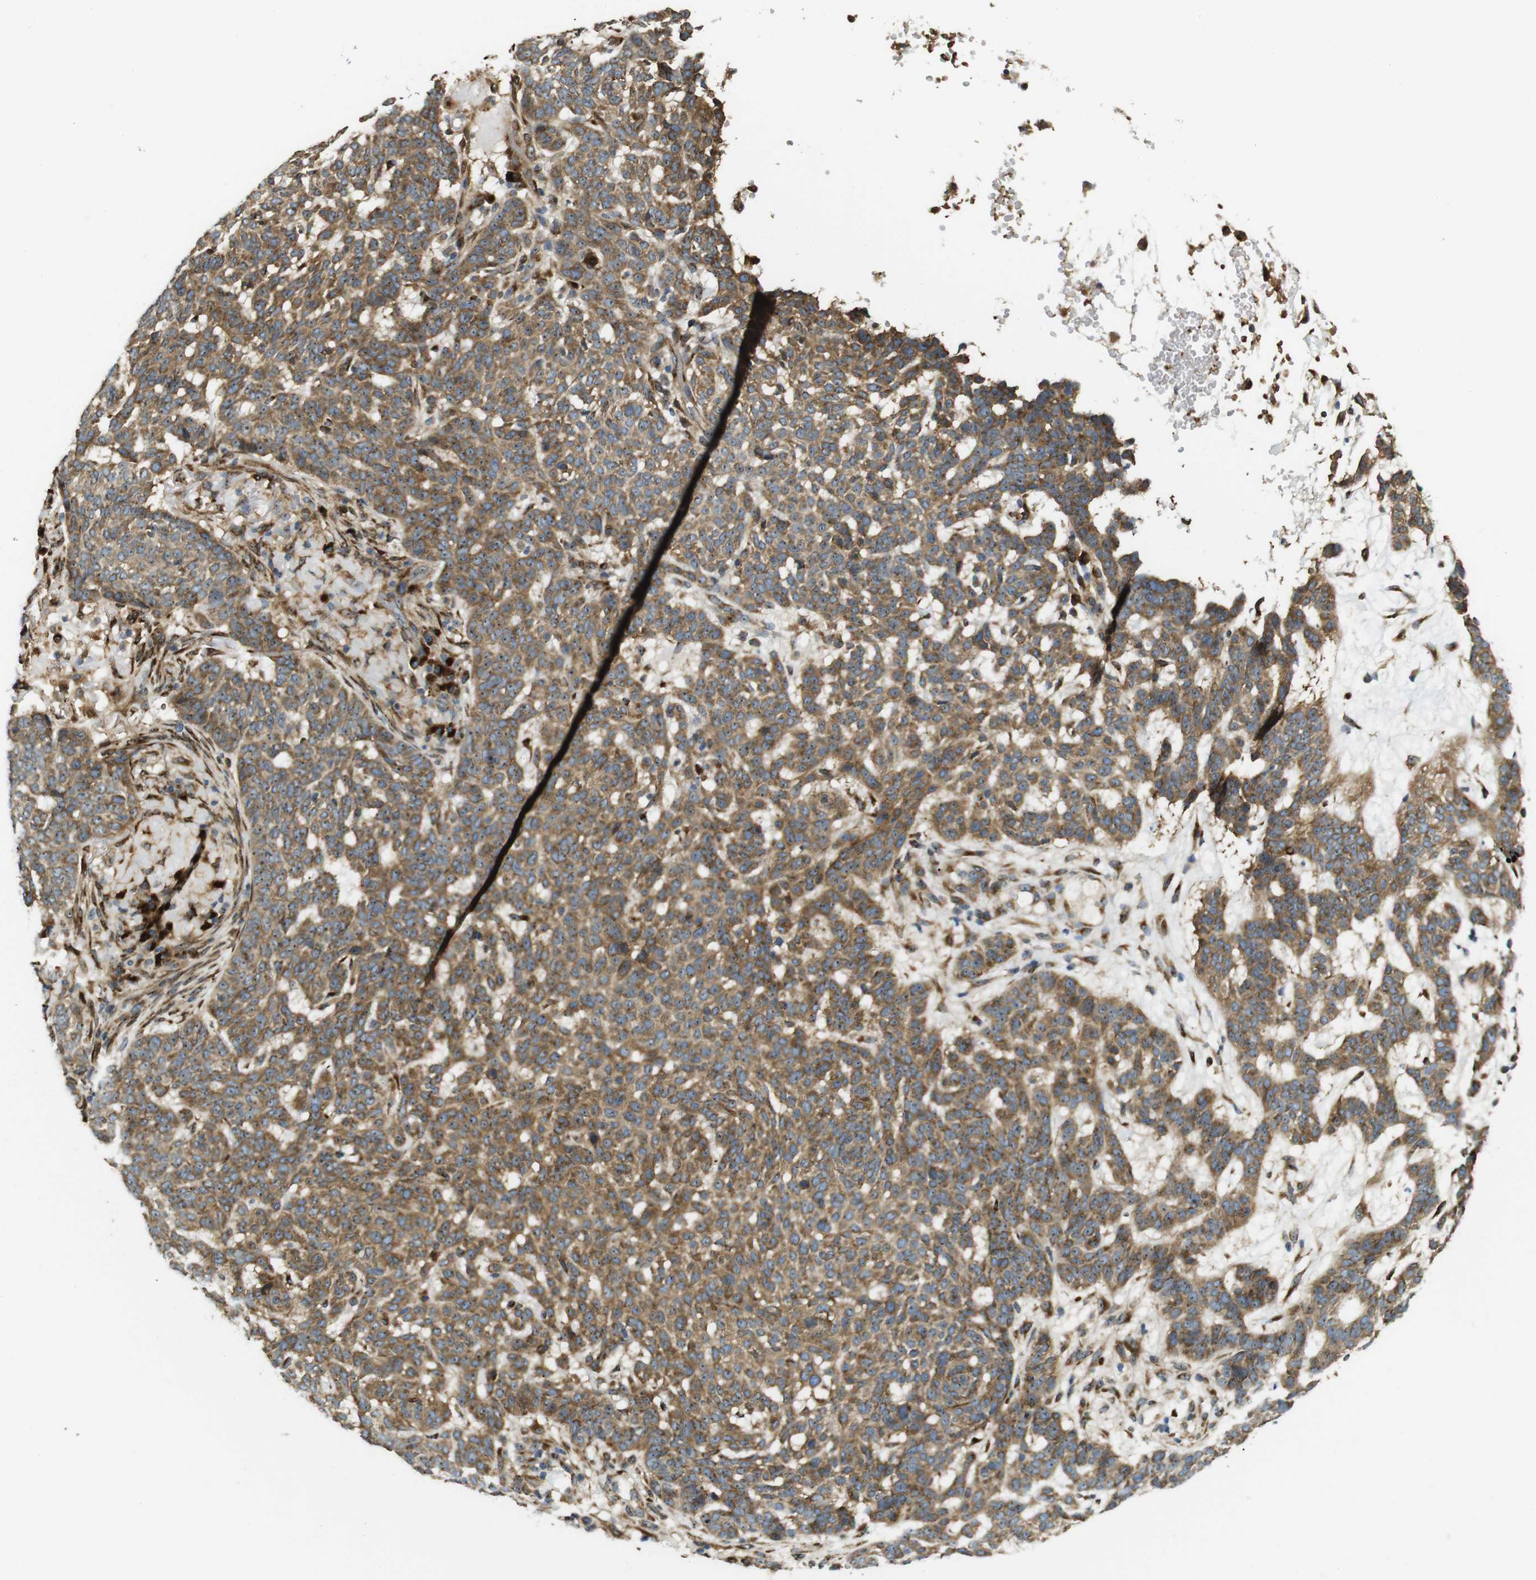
{"staining": {"intensity": "moderate", "quantity": ">75%", "location": "cytoplasmic/membranous"}, "tissue": "skin cancer", "cell_type": "Tumor cells", "image_type": "cancer", "snomed": [{"axis": "morphology", "description": "Basal cell carcinoma"}, {"axis": "topography", "description": "Skin"}], "caption": "IHC image of human skin basal cell carcinoma stained for a protein (brown), which displays medium levels of moderate cytoplasmic/membranous expression in approximately >75% of tumor cells.", "gene": "TMEM143", "patient": {"sex": "male", "age": 85}}